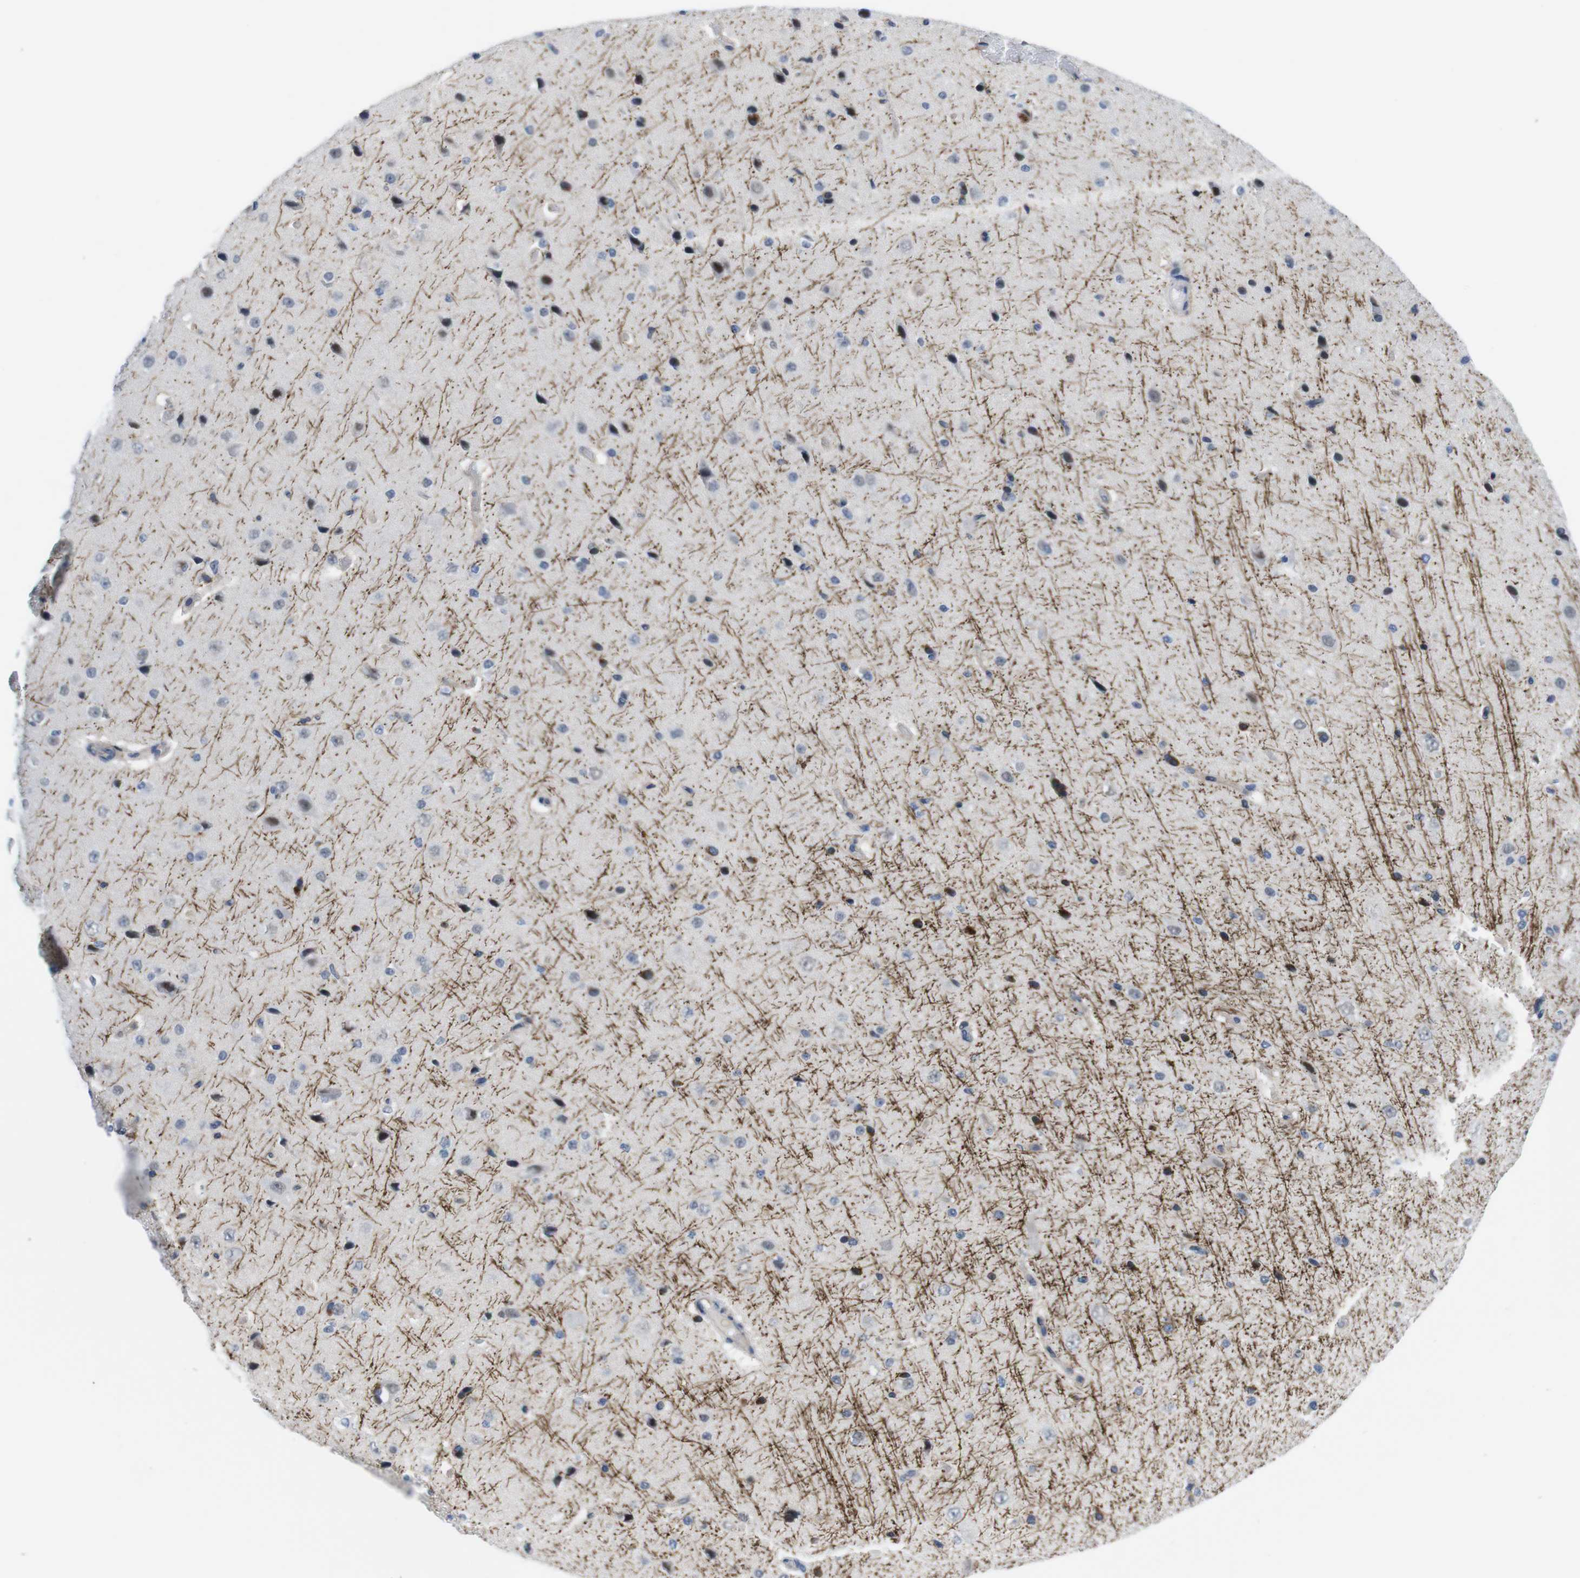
{"staining": {"intensity": "negative", "quantity": "none", "location": "none"}, "tissue": "cerebral cortex", "cell_type": "Endothelial cells", "image_type": "normal", "snomed": [{"axis": "morphology", "description": "Normal tissue, NOS"}, {"axis": "morphology", "description": "Developmental malformation"}, {"axis": "topography", "description": "Cerebral cortex"}], "caption": "DAB (3,3'-diaminobenzidine) immunohistochemical staining of benign cerebral cortex exhibits no significant staining in endothelial cells. The staining was performed using DAB (3,3'-diaminobenzidine) to visualize the protein expression in brown, while the nuclei were stained in blue with hematoxylin (Magnification: 20x).", "gene": "CD300C", "patient": {"sex": "female", "age": 30}}